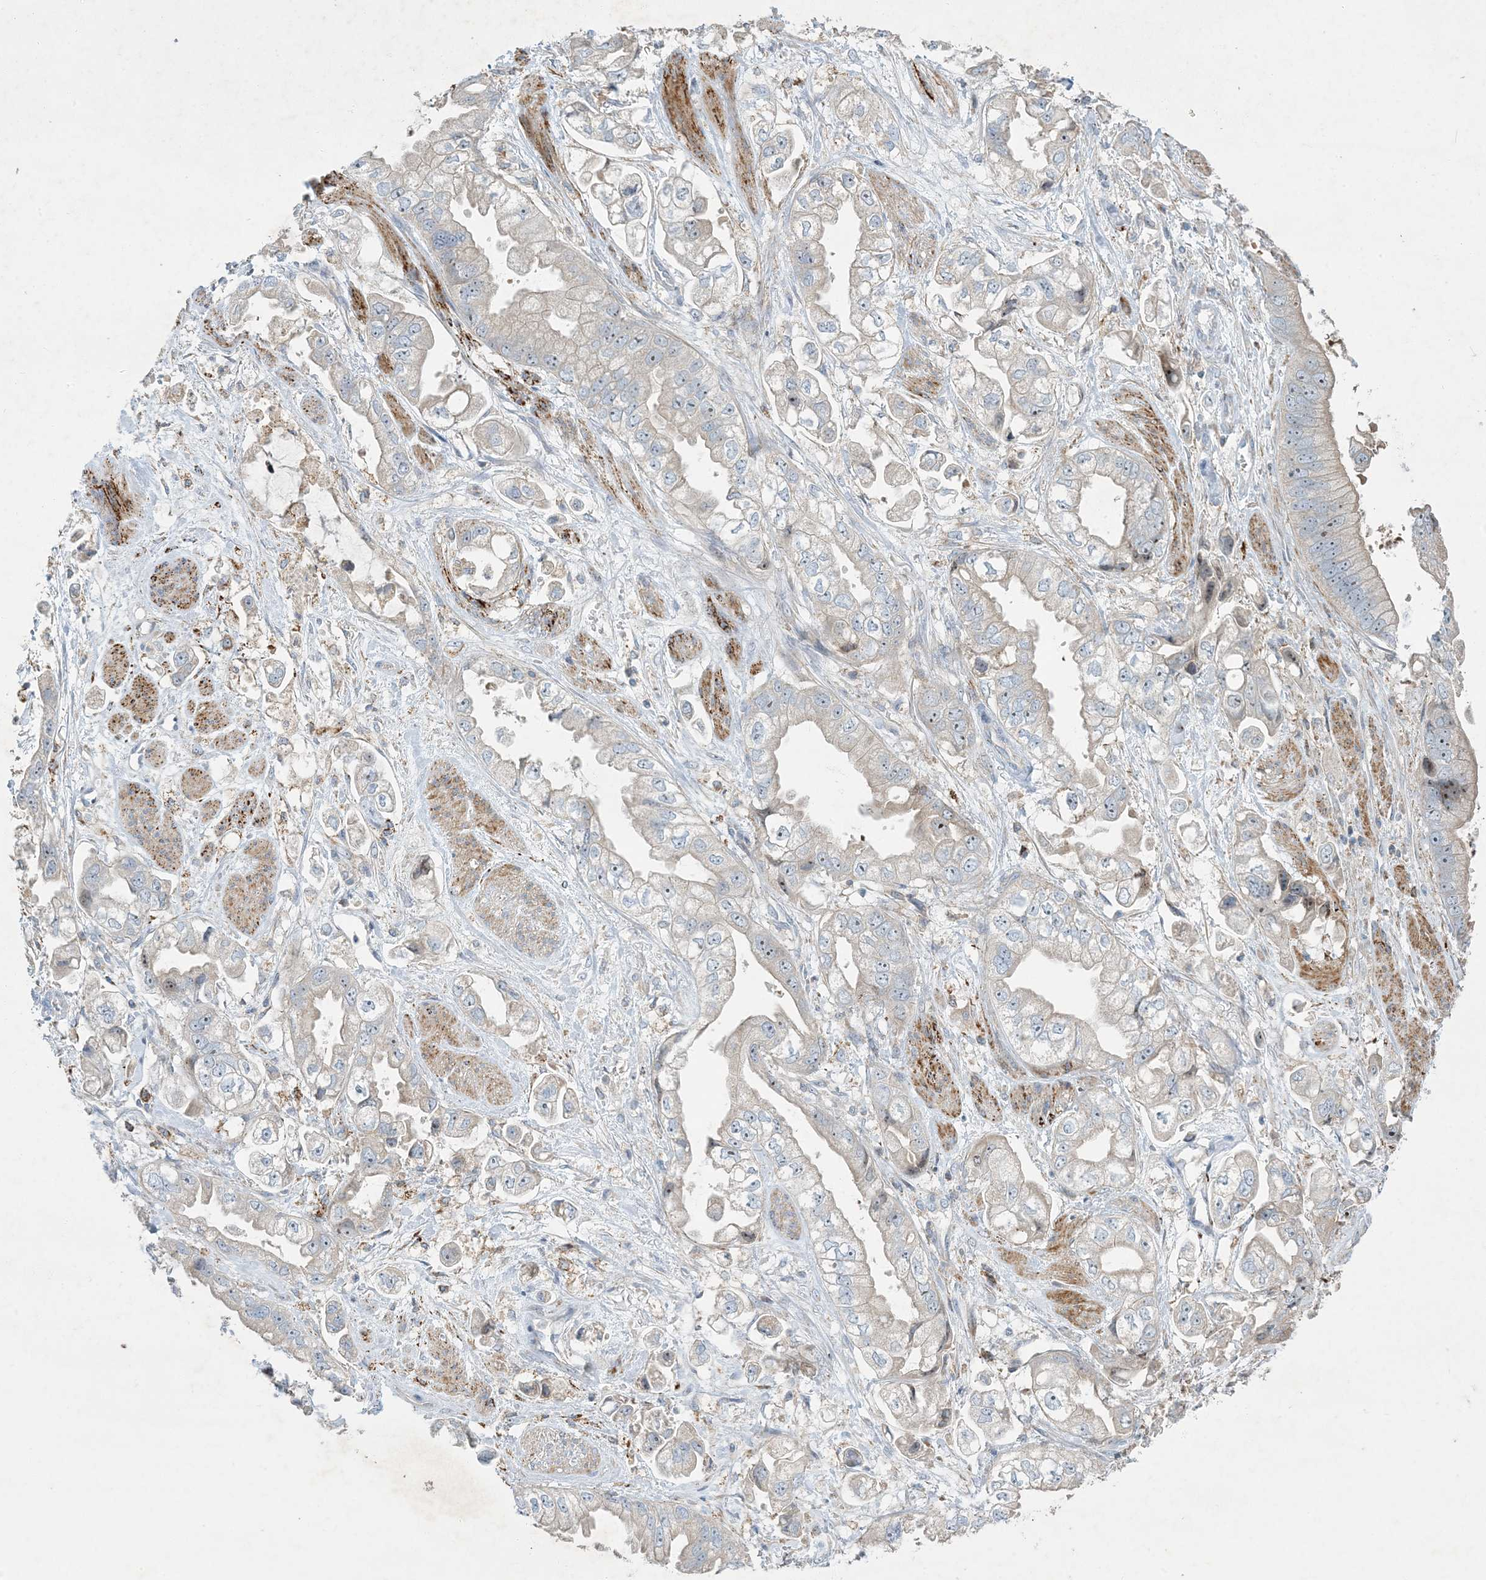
{"staining": {"intensity": "negative", "quantity": "none", "location": "none"}, "tissue": "stomach cancer", "cell_type": "Tumor cells", "image_type": "cancer", "snomed": [{"axis": "morphology", "description": "Adenocarcinoma, NOS"}, {"axis": "topography", "description": "Stomach"}], "caption": "The immunohistochemistry (IHC) photomicrograph has no significant positivity in tumor cells of stomach adenocarcinoma tissue.", "gene": "LTN1", "patient": {"sex": "male", "age": 62}}